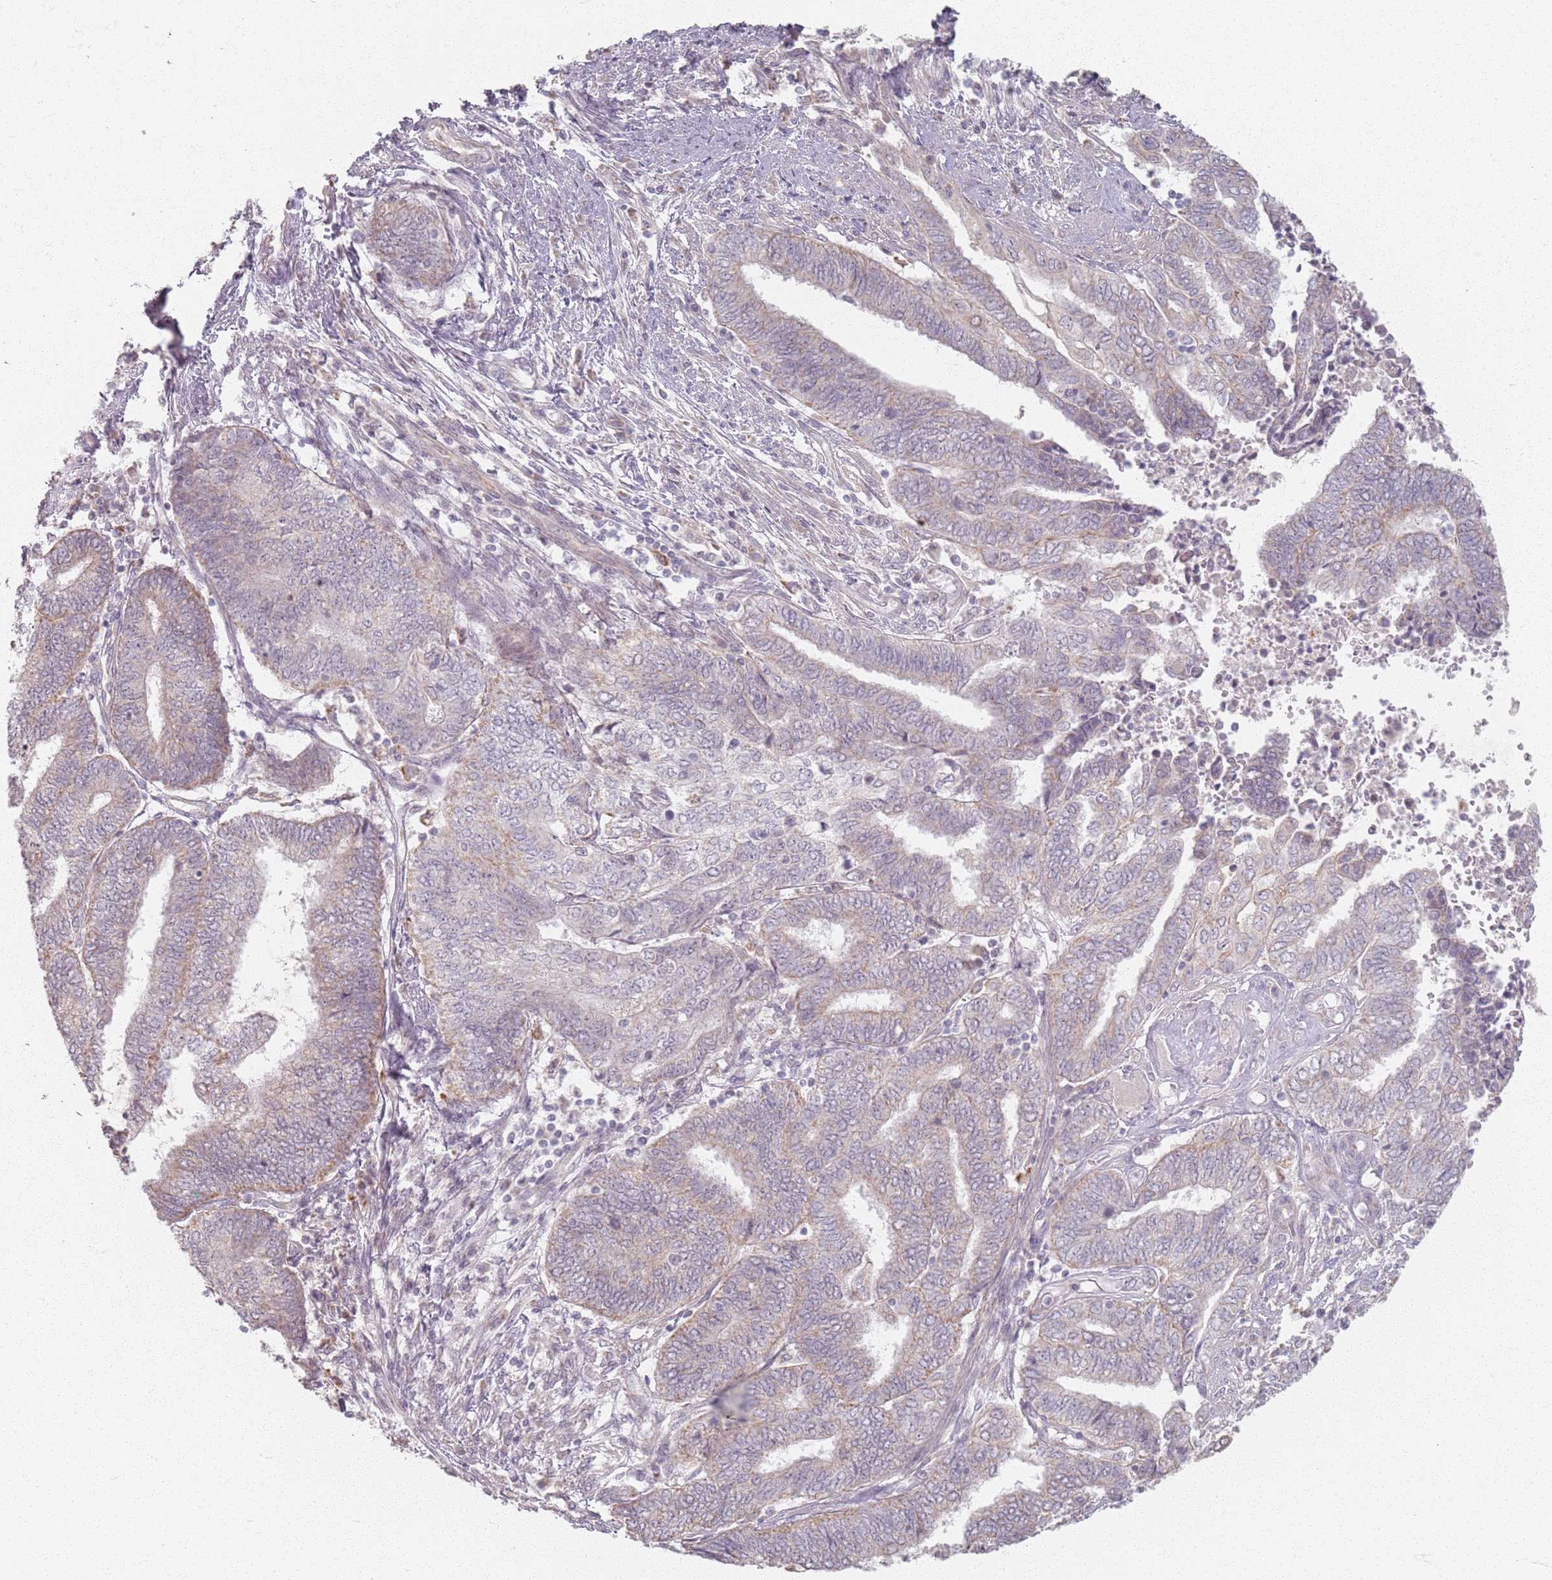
{"staining": {"intensity": "weak", "quantity": "<25%", "location": "cytoplasmic/membranous"}, "tissue": "endometrial cancer", "cell_type": "Tumor cells", "image_type": "cancer", "snomed": [{"axis": "morphology", "description": "Adenocarcinoma, NOS"}, {"axis": "topography", "description": "Uterus"}, {"axis": "topography", "description": "Endometrium"}], "caption": "Immunohistochemical staining of human endometrial cancer (adenocarcinoma) displays no significant positivity in tumor cells.", "gene": "PKD2L2", "patient": {"sex": "female", "age": 70}}